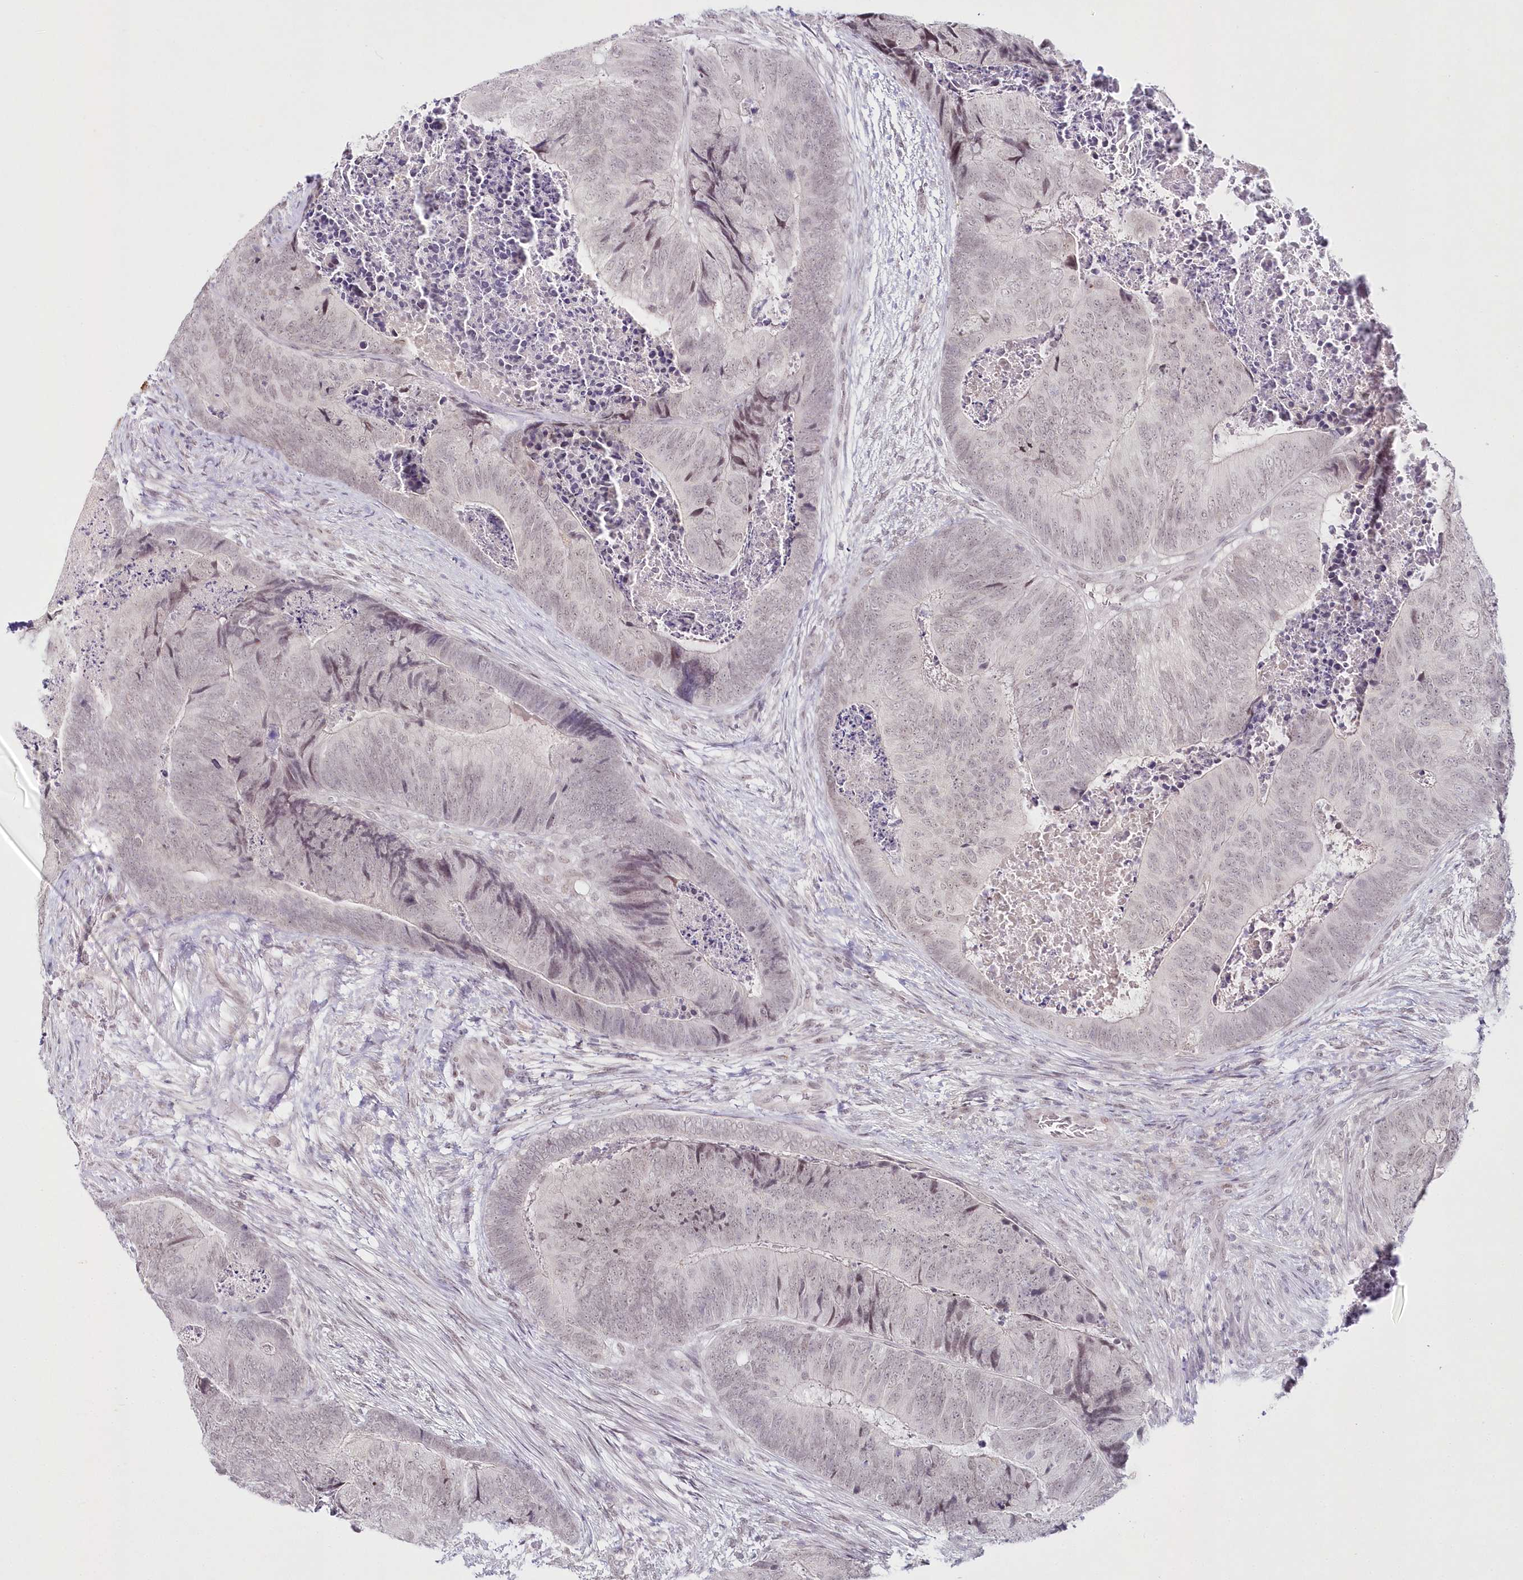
{"staining": {"intensity": "weak", "quantity": "25%-75%", "location": "nuclear"}, "tissue": "colorectal cancer", "cell_type": "Tumor cells", "image_type": "cancer", "snomed": [{"axis": "morphology", "description": "Adenocarcinoma, NOS"}, {"axis": "topography", "description": "Colon"}], "caption": "Protein staining of colorectal adenocarcinoma tissue shows weak nuclear expression in approximately 25%-75% of tumor cells.", "gene": "HYCC2", "patient": {"sex": "female", "age": 67}}